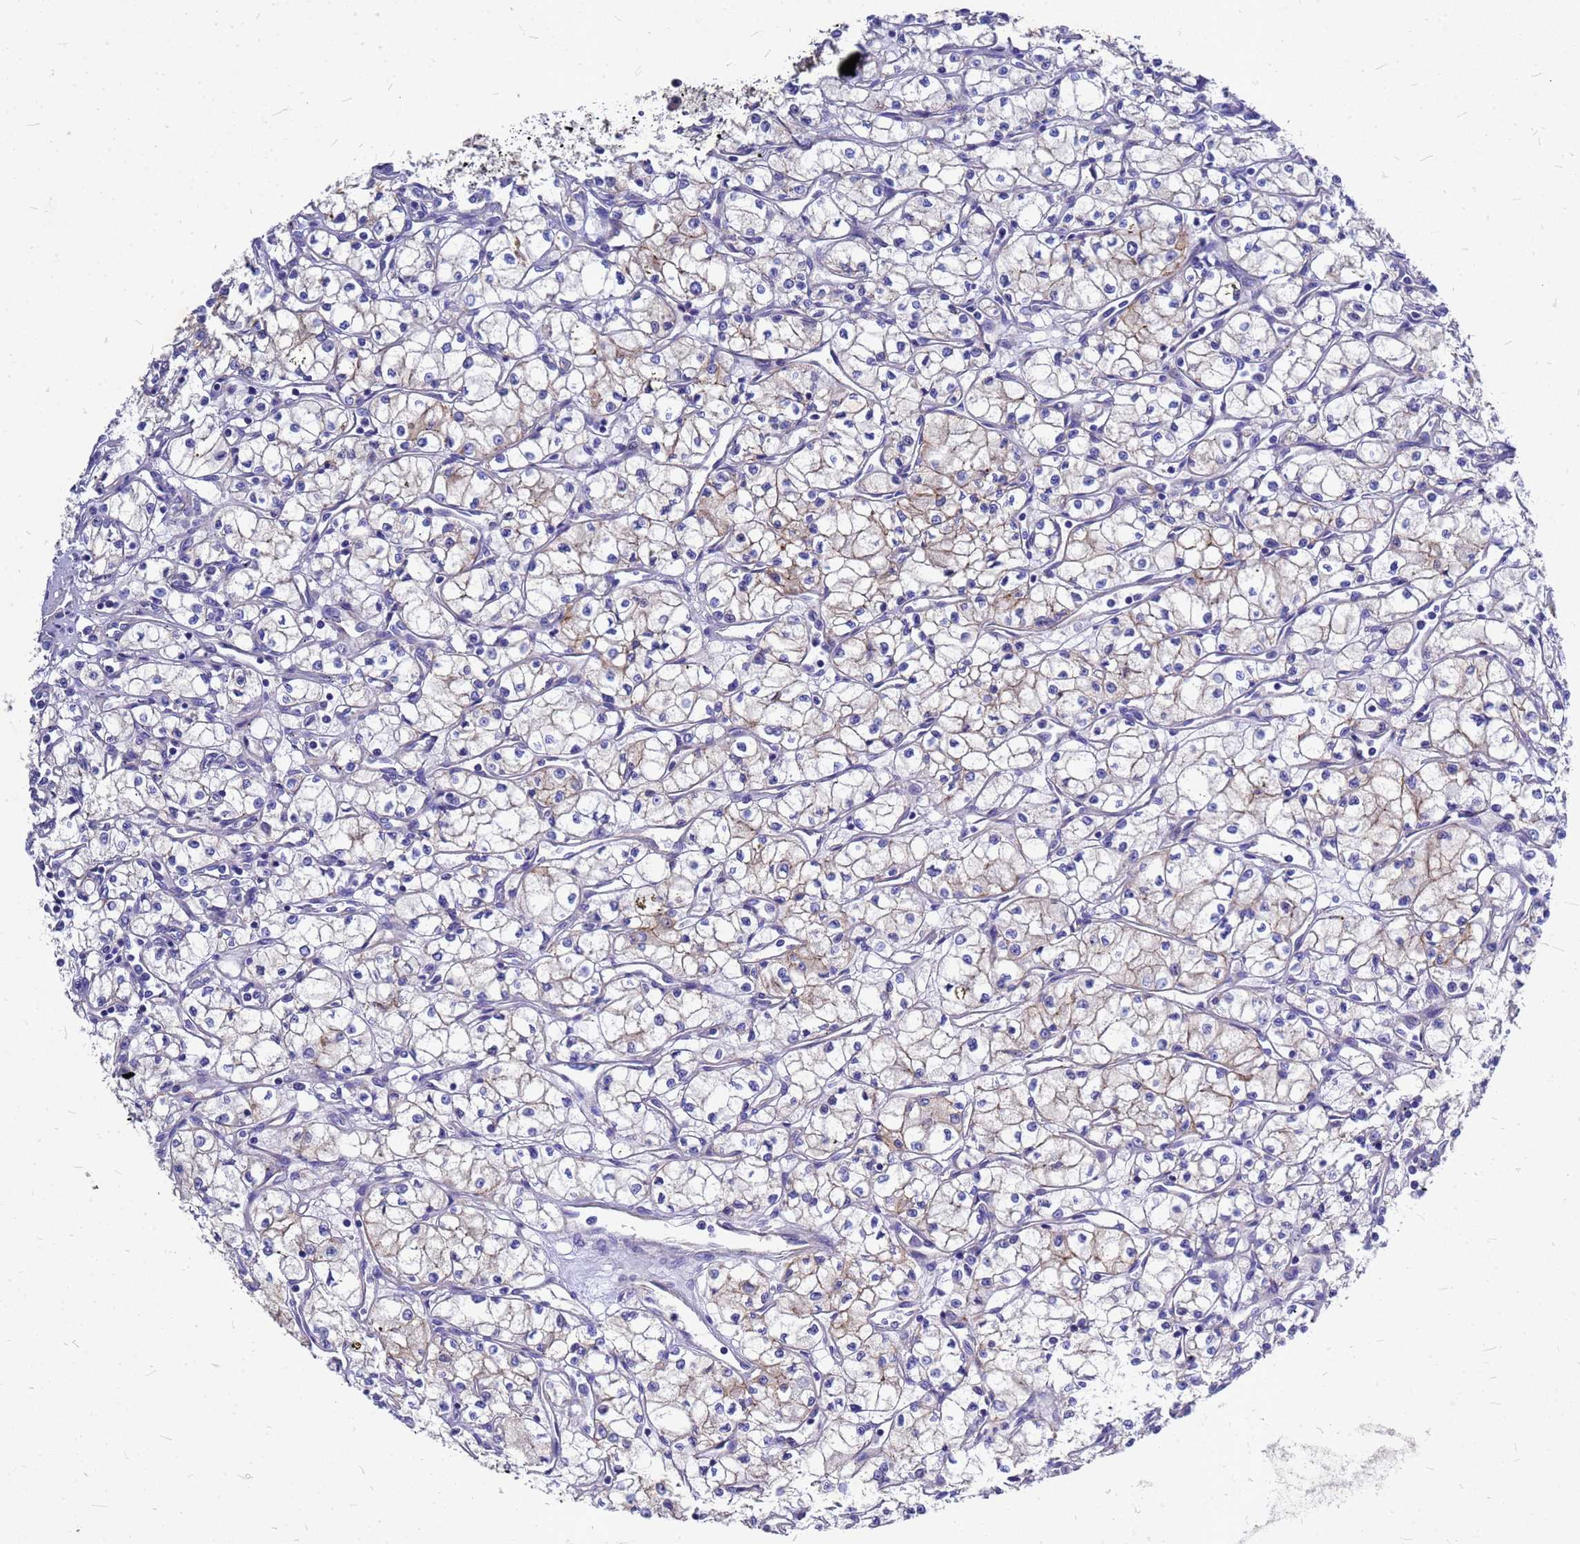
{"staining": {"intensity": "negative", "quantity": "none", "location": "none"}, "tissue": "renal cancer", "cell_type": "Tumor cells", "image_type": "cancer", "snomed": [{"axis": "morphology", "description": "Adenocarcinoma, NOS"}, {"axis": "topography", "description": "Kidney"}], "caption": "High power microscopy photomicrograph of an IHC photomicrograph of renal cancer (adenocarcinoma), revealing no significant positivity in tumor cells.", "gene": "FBXW5", "patient": {"sex": "male", "age": 59}}